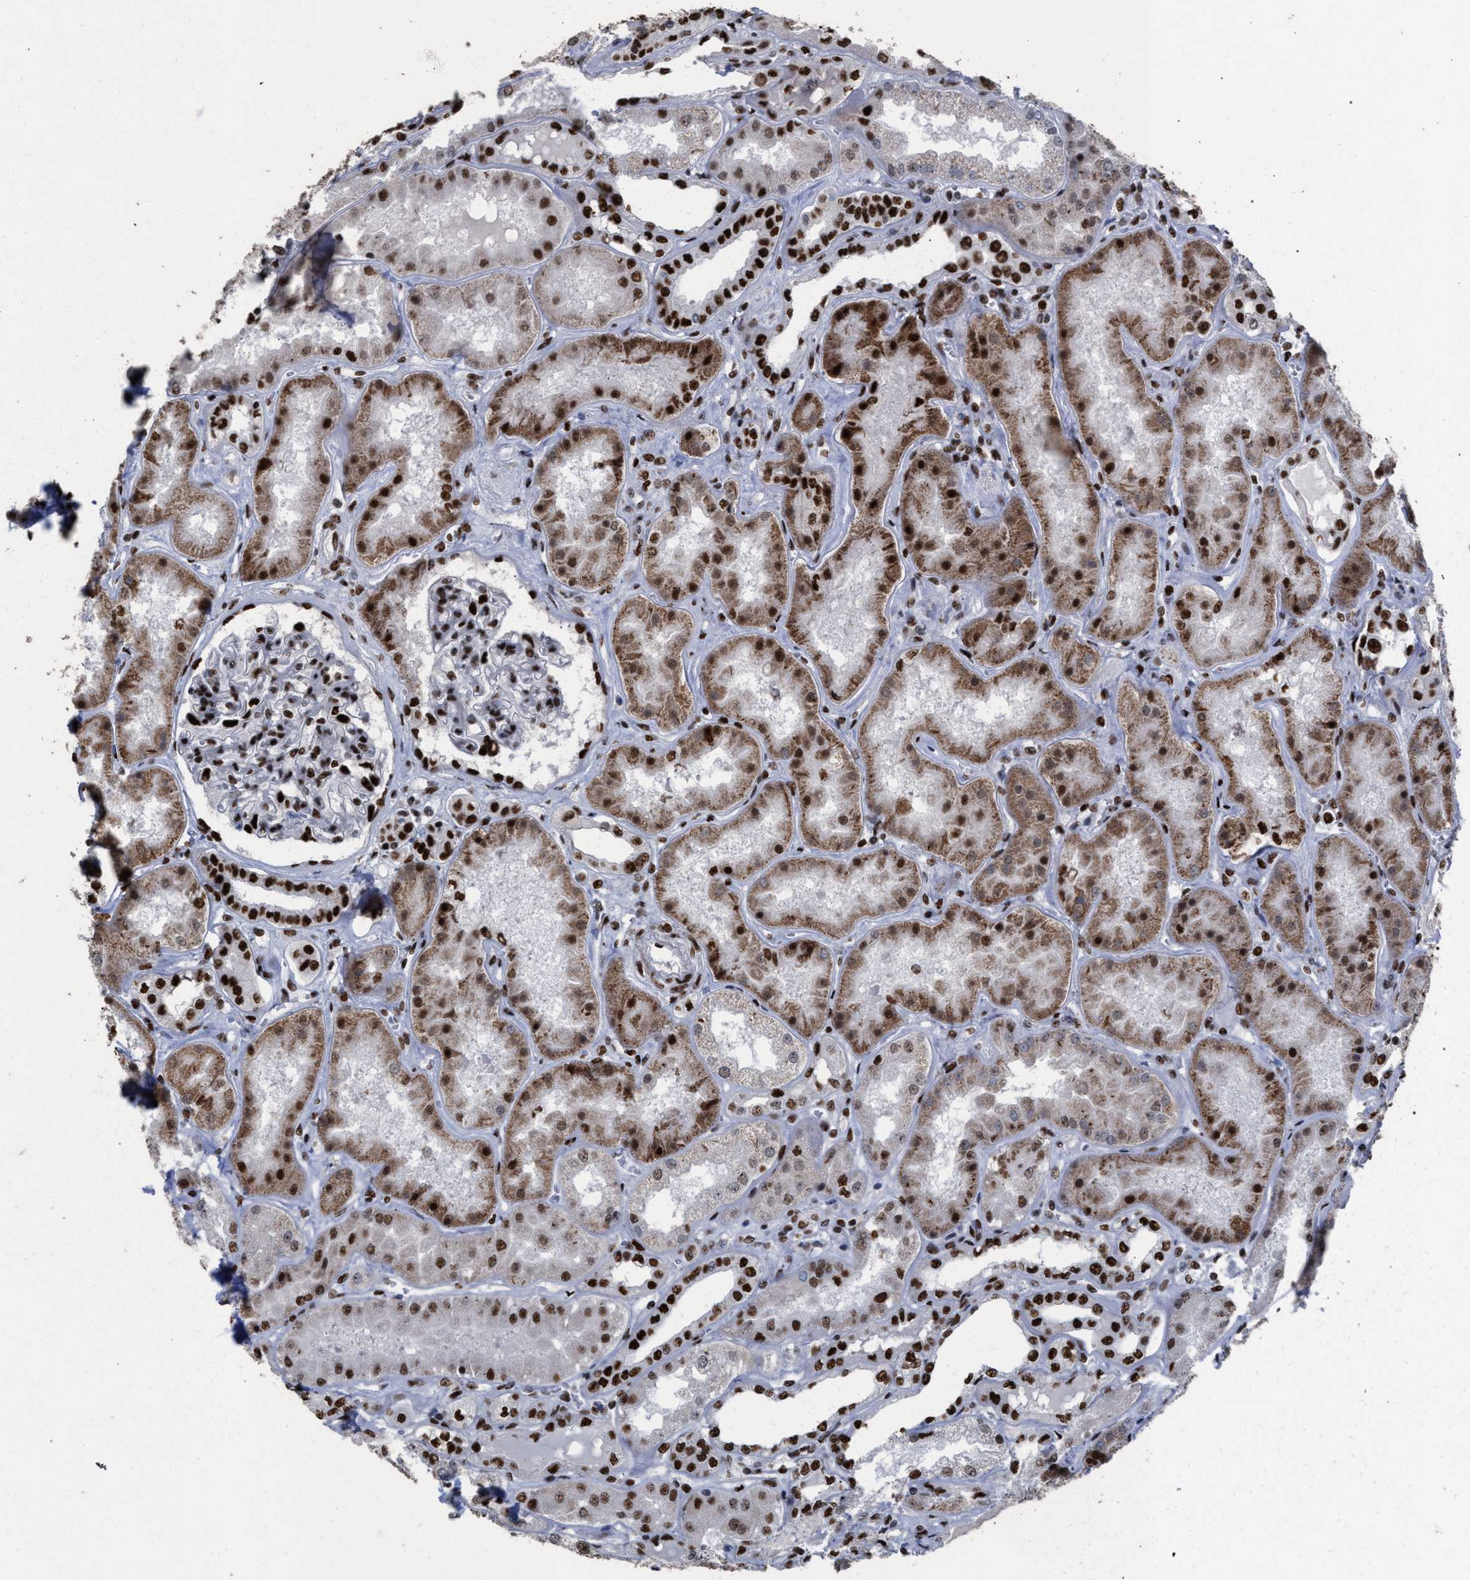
{"staining": {"intensity": "strong", "quantity": ">75%", "location": "nuclear"}, "tissue": "kidney", "cell_type": "Cells in glomeruli", "image_type": "normal", "snomed": [{"axis": "morphology", "description": "Normal tissue, NOS"}, {"axis": "topography", "description": "Kidney"}], "caption": "Immunohistochemistry photomicrograph of unremarkable kidney stained for a protein (brown), which reveals high levels of strong nuclear staining in about >75% of cells in glomeruli.", "gene": "TP53BP1", "patient": {"sex": "female", "age": 56}}